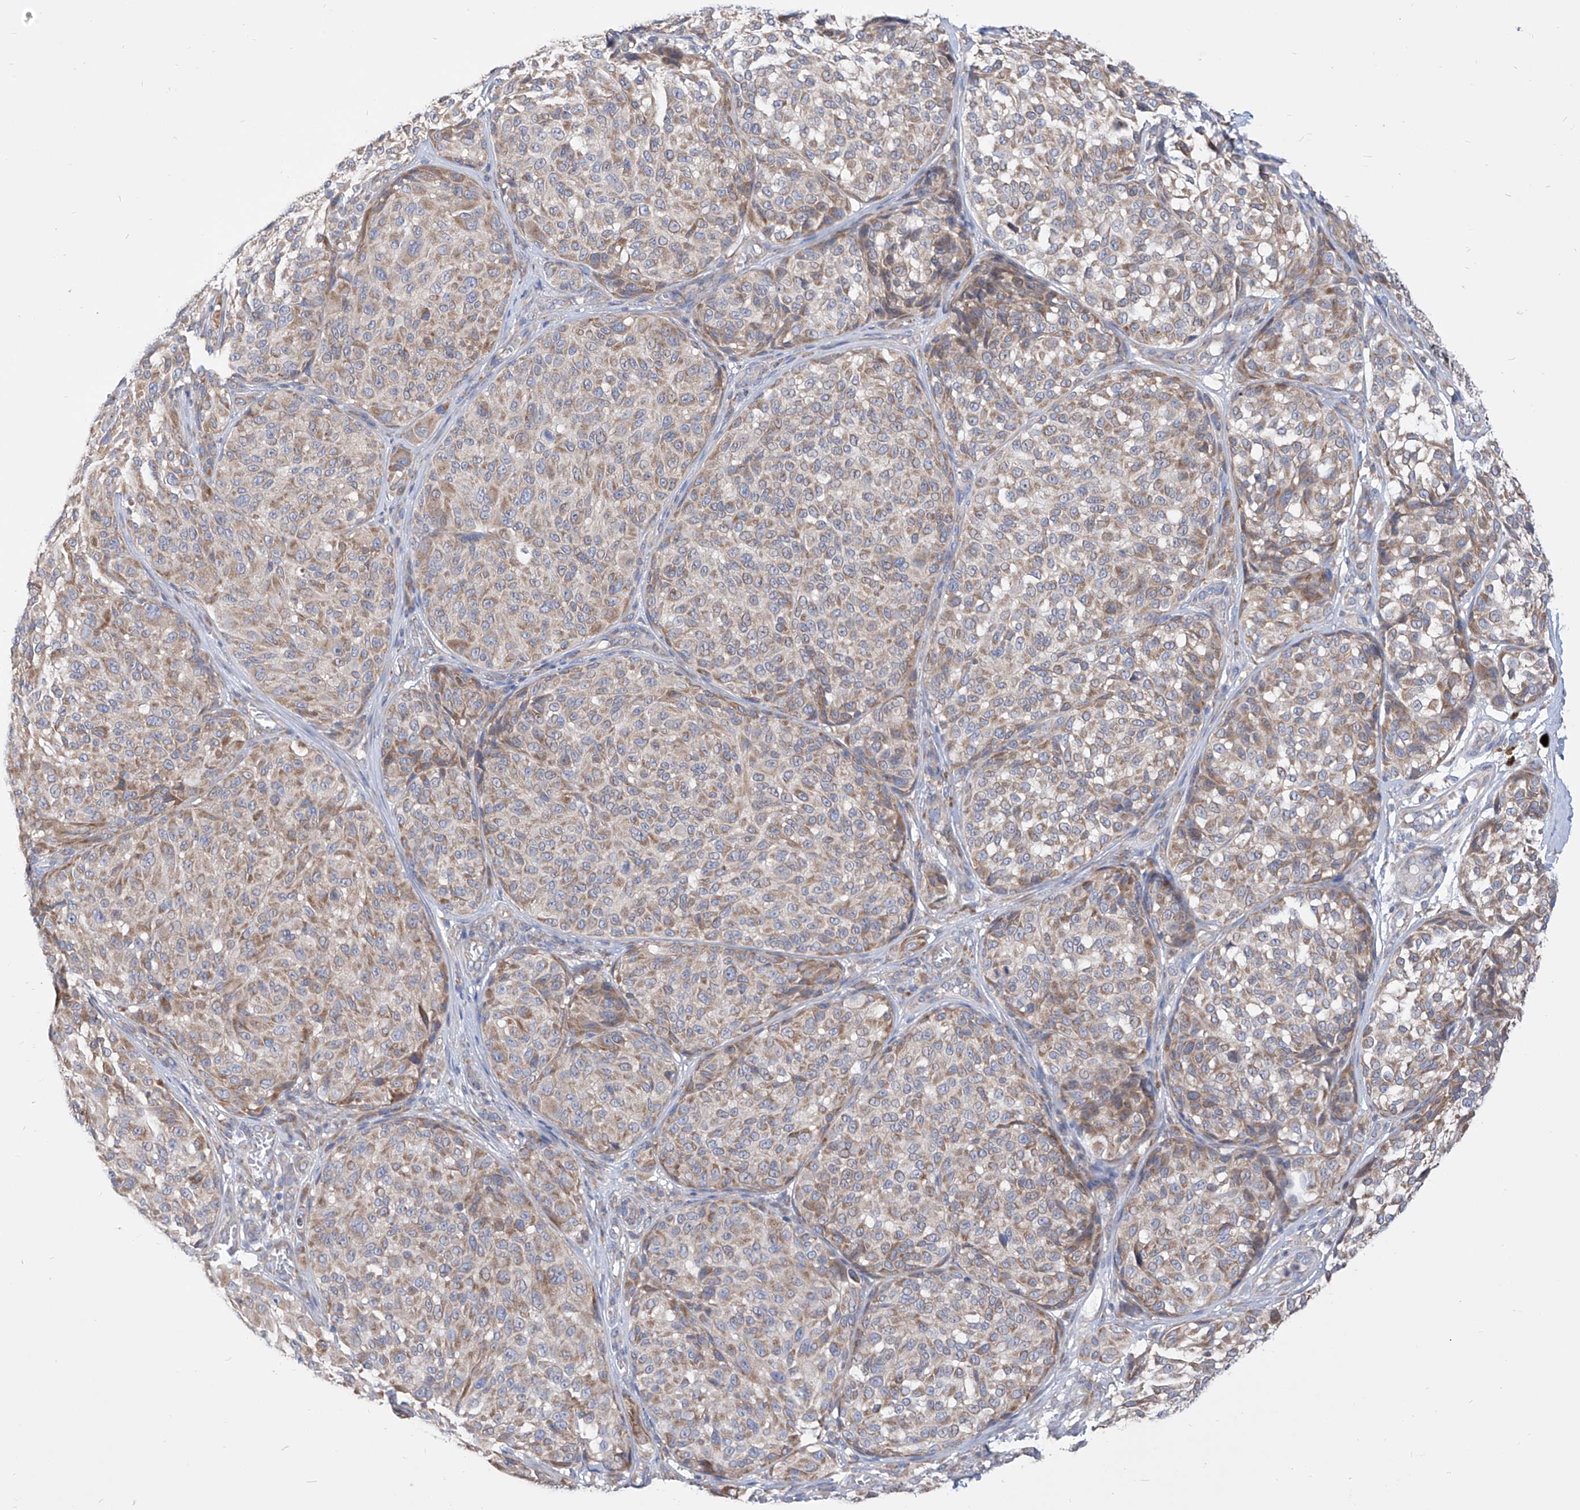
{"staining": {"intensity": "weak", "quantity": ">75%", "location": "cytoplasmic/membranous"}, "tissue": "melanoma", "cell_type": "Tumor cells", "image_type": "cancer", "snomed": [{"axis": "morphology", "description": "Malignant melanoma, NOS"}, {"axis": "topography", "description": "Skin"}], "caption": "Immunohistochemistry image of melanoma stained for a protein (brown), which exhibits low levels of weak cytoplasmic/membranous expression in approximately >75% of tumor cells.", "gene": "UFL1", "patient": {"sex": "male", "age": 83}}